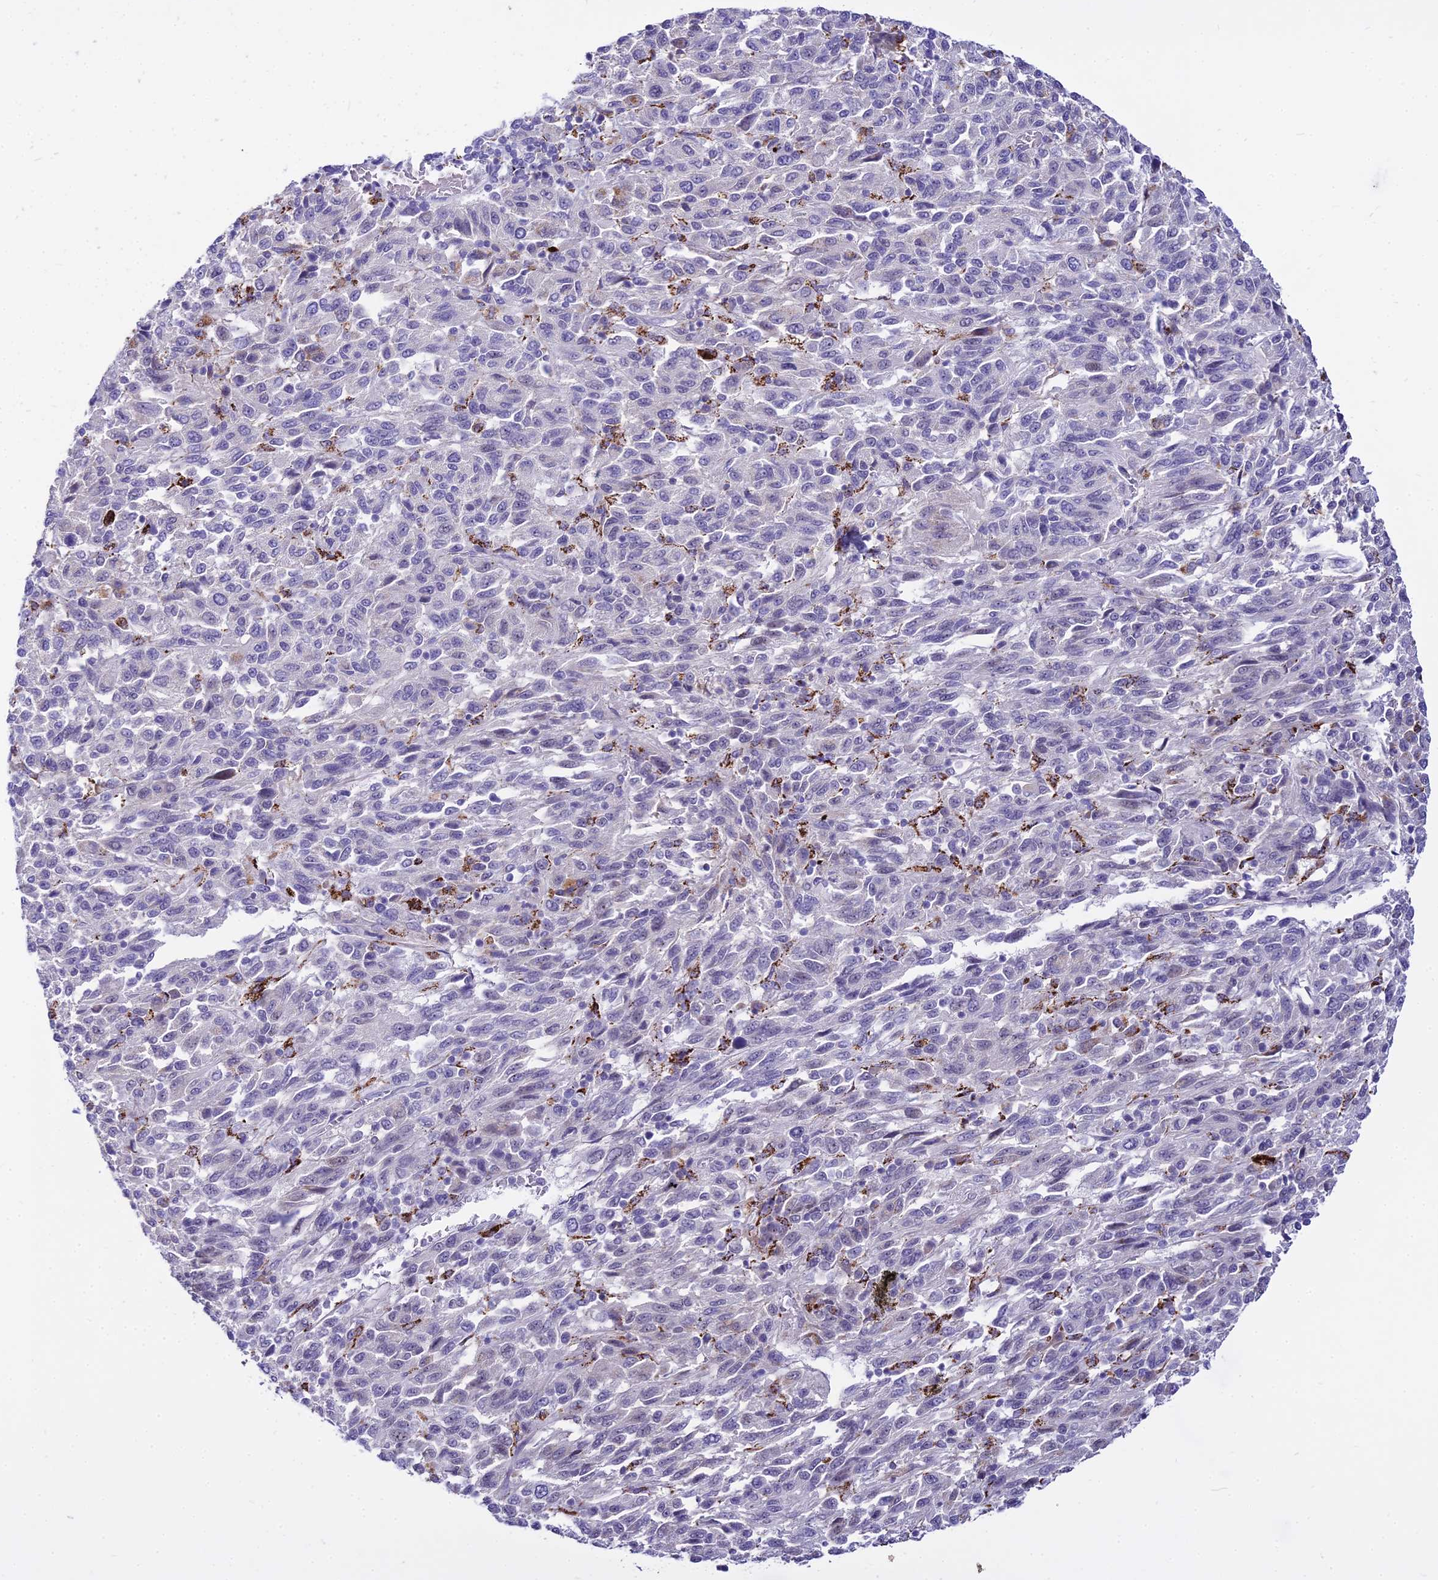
{"staining": {"intensity": "negative", "quantity": "none", "location": "none"}, "tissue": "melanoma", "cell_type": "Tumor cells", "image_type": "cancer", "snomed": [{"axis": "morphology", "description": "Malignant melanoma, Metastatic site"}, {"axis": "topography", "description": "Lung"}], "caption": "Malignant melanoma (metastatic site) was stained to show a protein in brown. There is no significant staining in tumor cells. (DAB (3,3'-diaminobenzidine) immunohistochemistry with hematoxylin counter stain).", "gene": "C6orf163", "patient": {"sex": "male", "age": 64}}